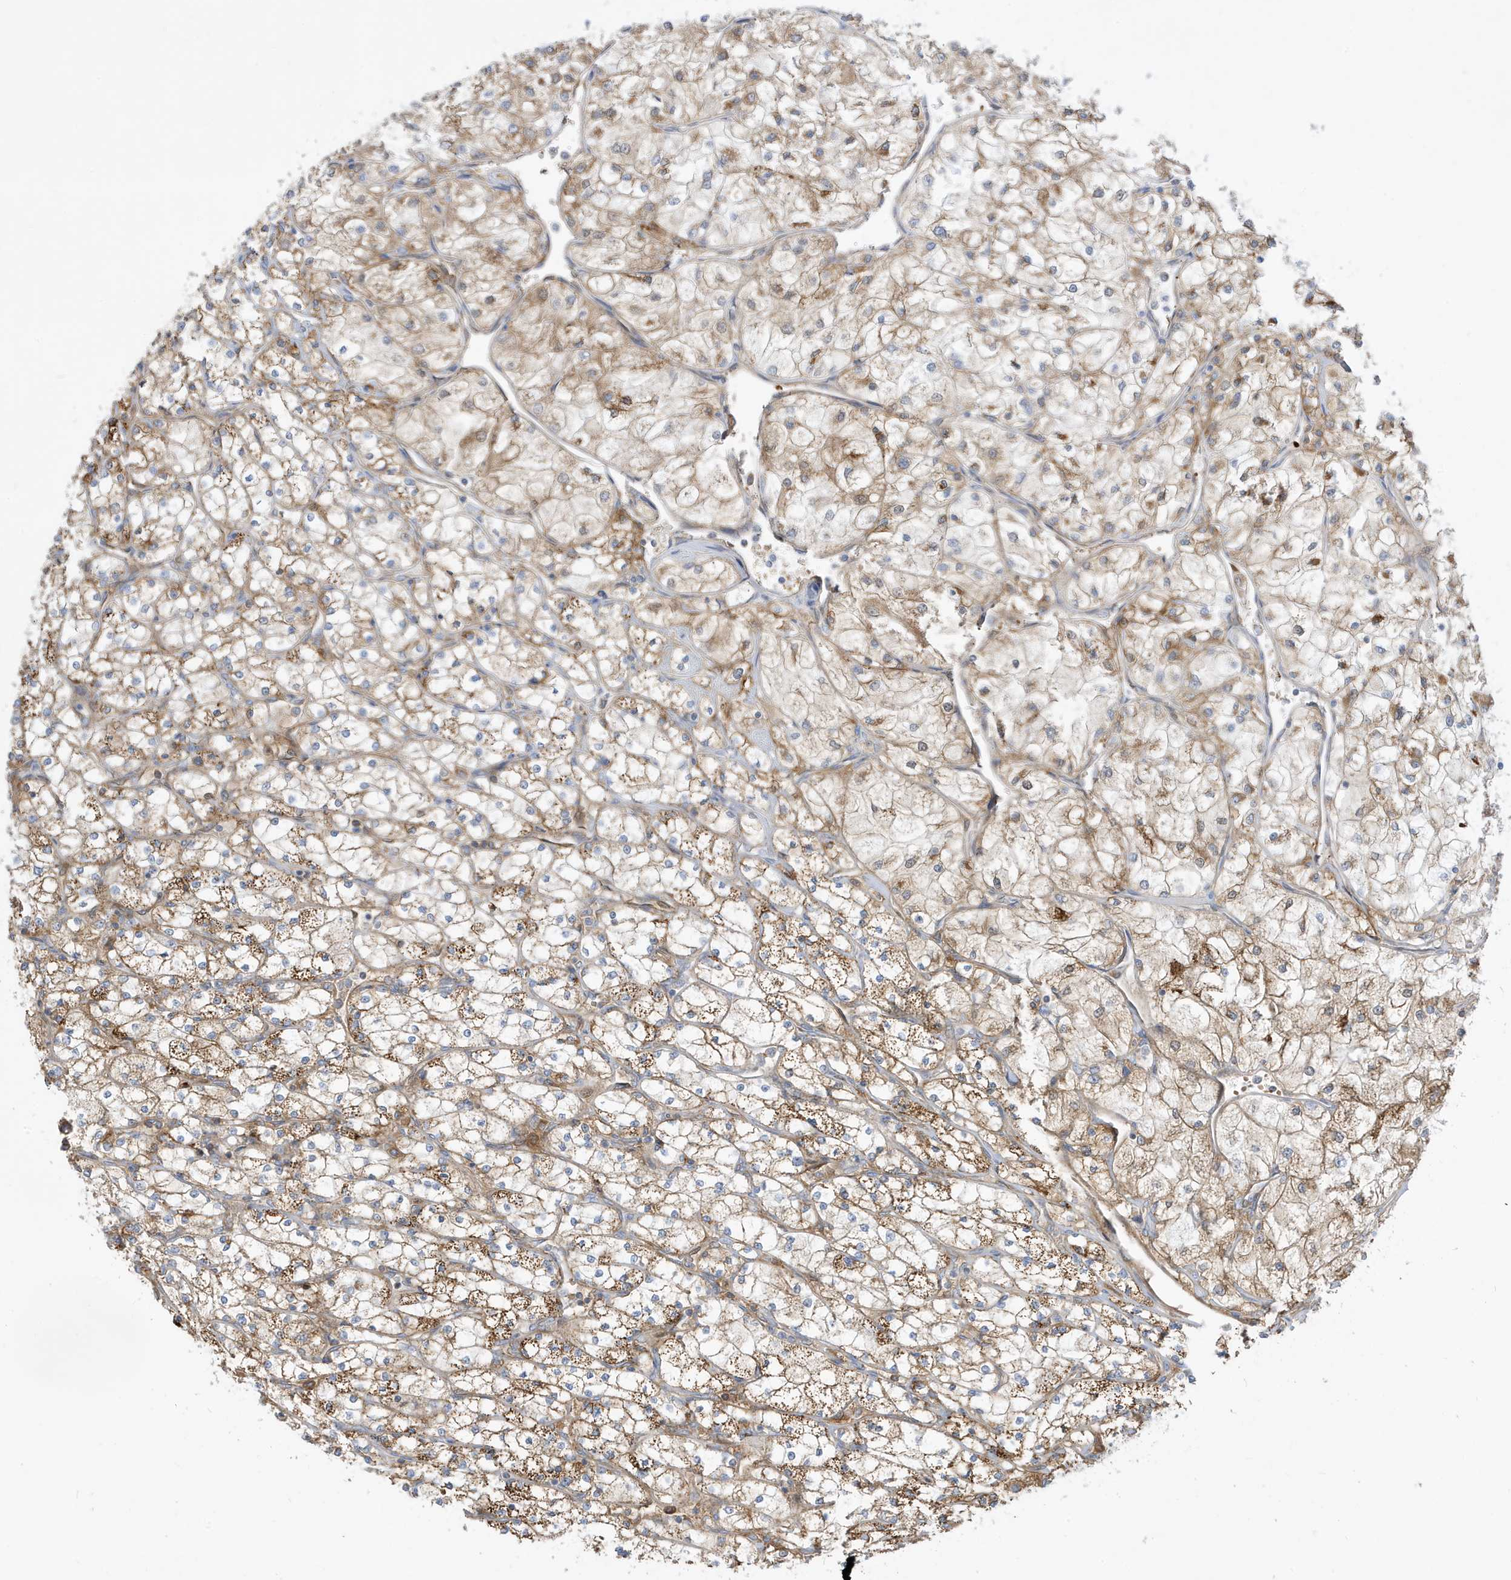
{"staining": {"intensity": "moderate", "quantity": ">75%", "location": "cytoplasmic/membranous"}, "tissue": "renal cancer", "cell_type": "Tumor cells", "image_type": "cancer", "snomed": [{"axis": "morphology", "description": "Adenocarcinoma, NOS"}, {"axis": "topography", "description": "Kidney"}], "caption": "Moderate cytoplasmic/membranous protein positivity is identified in about >75% of tumor cells in renal cancer (adenocarcinoma). The staining was performed using DAB (3,3'-diaminobenzidine) to visualize the protein expression in brown, while the nuclei were stained in blue with hematoxylin (Magnification: 20x).", "gene": "IFT57", "patient": {"sex": "male", "age": 80}}